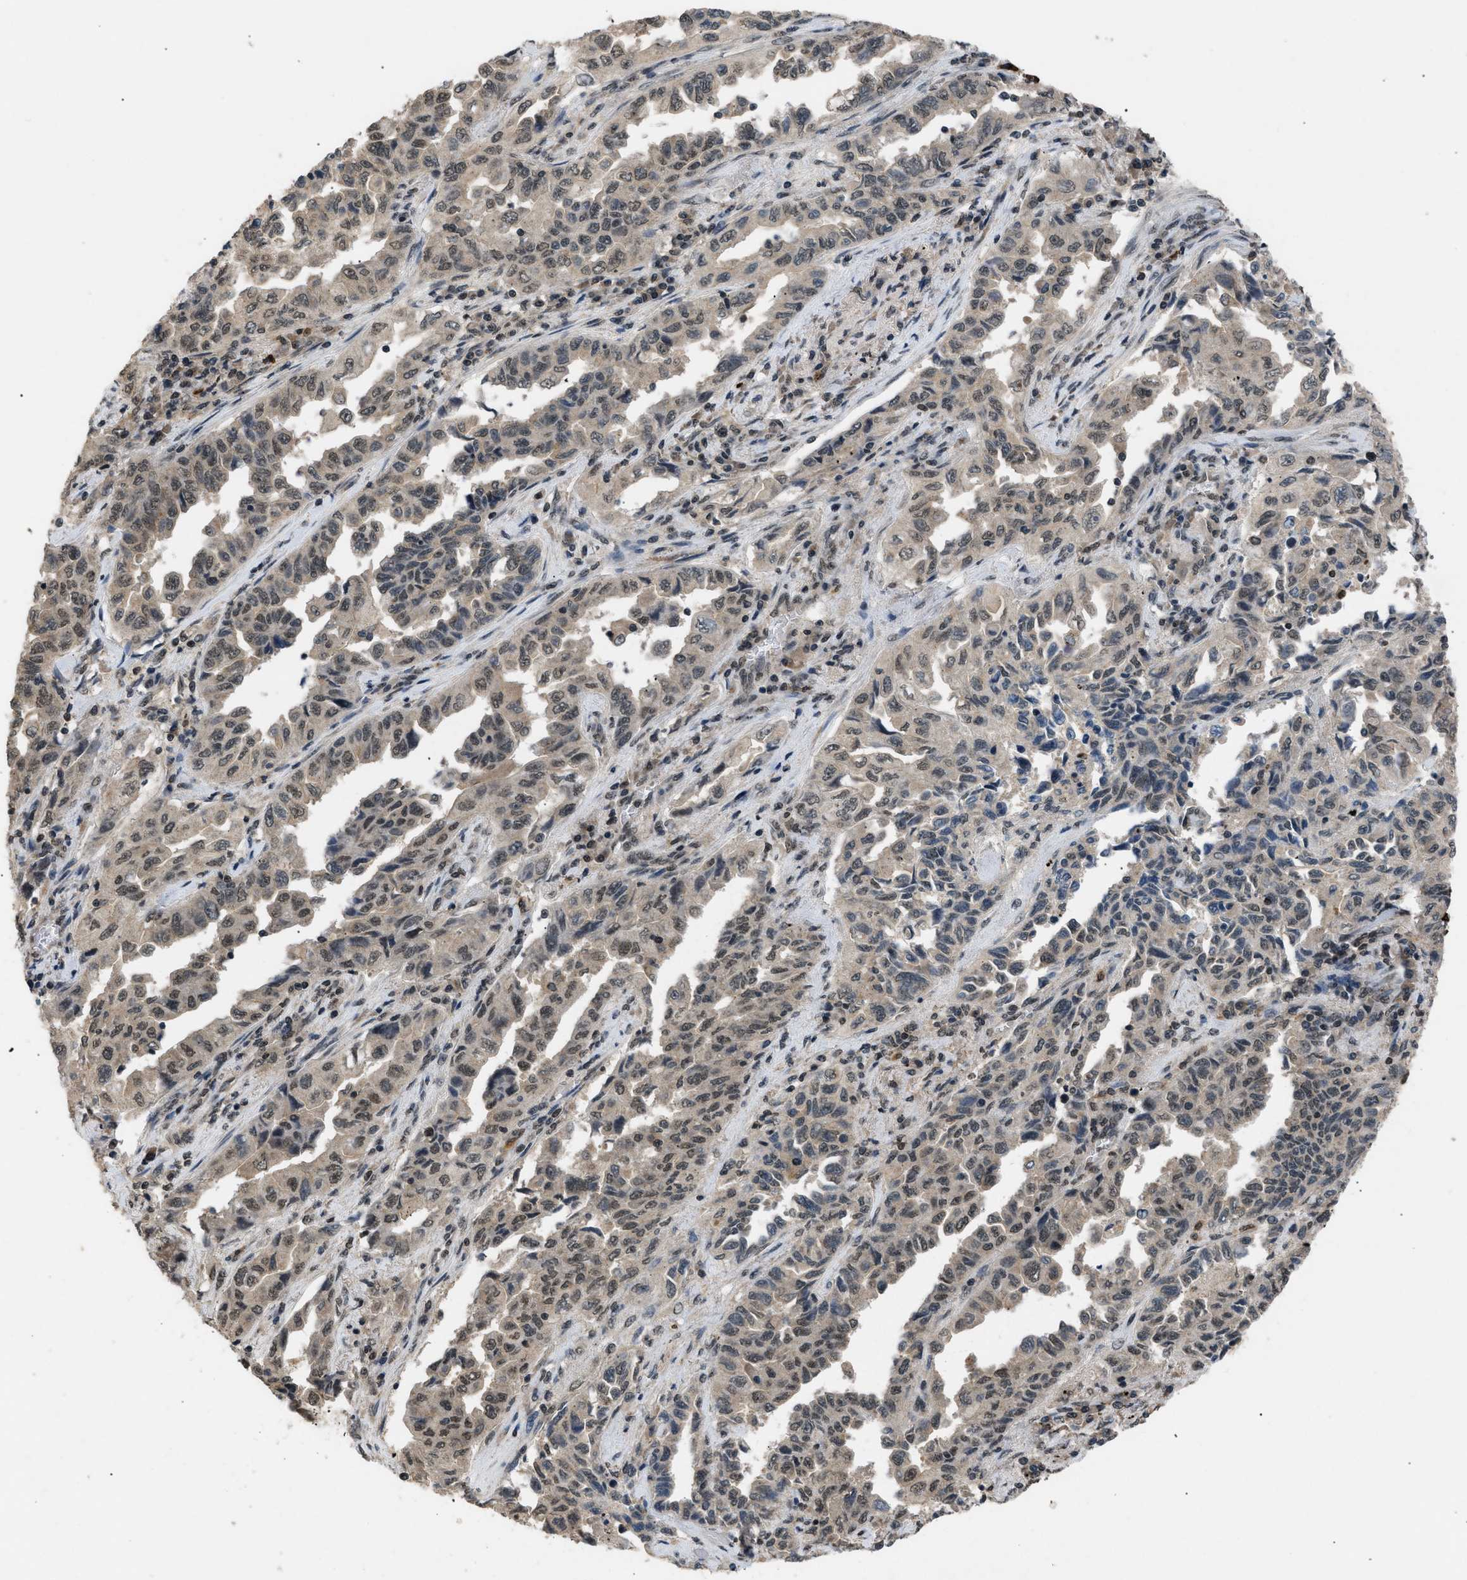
{"staining": {"intensity": "weak", "quantity": "25%-75%", "location": "nuclear"}, "tissue": "lung cancer", "cell_type": "Tumor cells", "image_type": "cancer", "snomed": [{"axis": "morphology", "description": "Adenocarcinoma, NOS"}, {"axis": "topography", "description": "Lung"}], "caption": "A micrograph of lung cancer (adenocarcinoma) stained for a protein demonstrates weak nuclear brown staining in tumor cells.", "gene": "RBM5", "patient": {"sex": "female", "age": 51}}